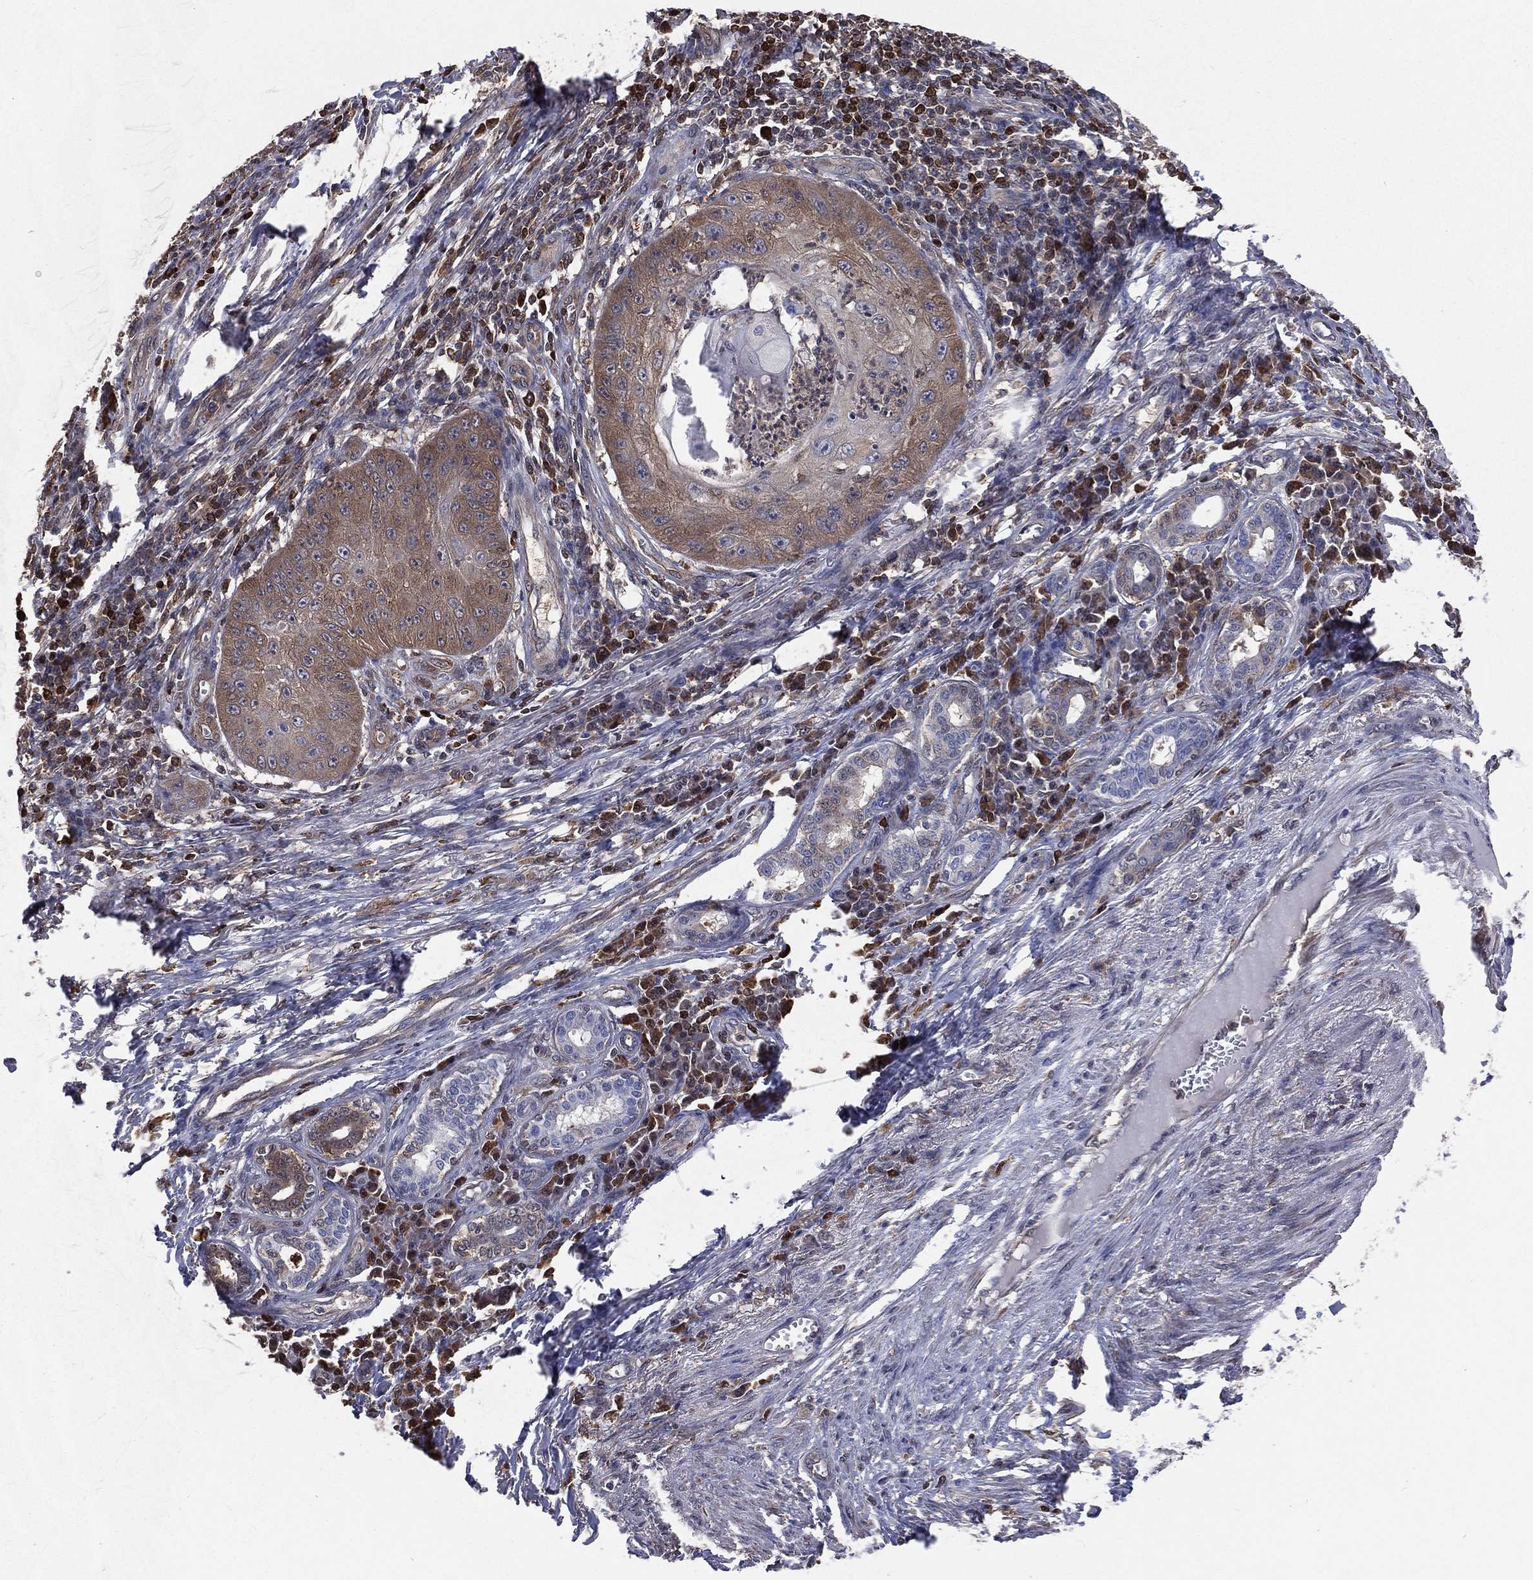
{"staining": {"intensity": "weak", "quantity": "25%-75%", "location": "cytoplasmic/membranous"}, "tissue": "skin cancer", "cell_type": "Tumor cells", "image_type": "cancer", "snomed": [{"axis": "morphology", "description": "Squamous cell carcinoma, NOS"}, {"axis": "topography", "description": "Skin"}], "caption": "Brown immunohistochemical staining in skin squamous cell carcinoma displays weak cytoplasmic/membranous positivity in about 25%-75% of tumor cells. Nuclei are stained in blue.", "gene": "TBC1D2", "patient": {"sex": "male", "age": 70}}